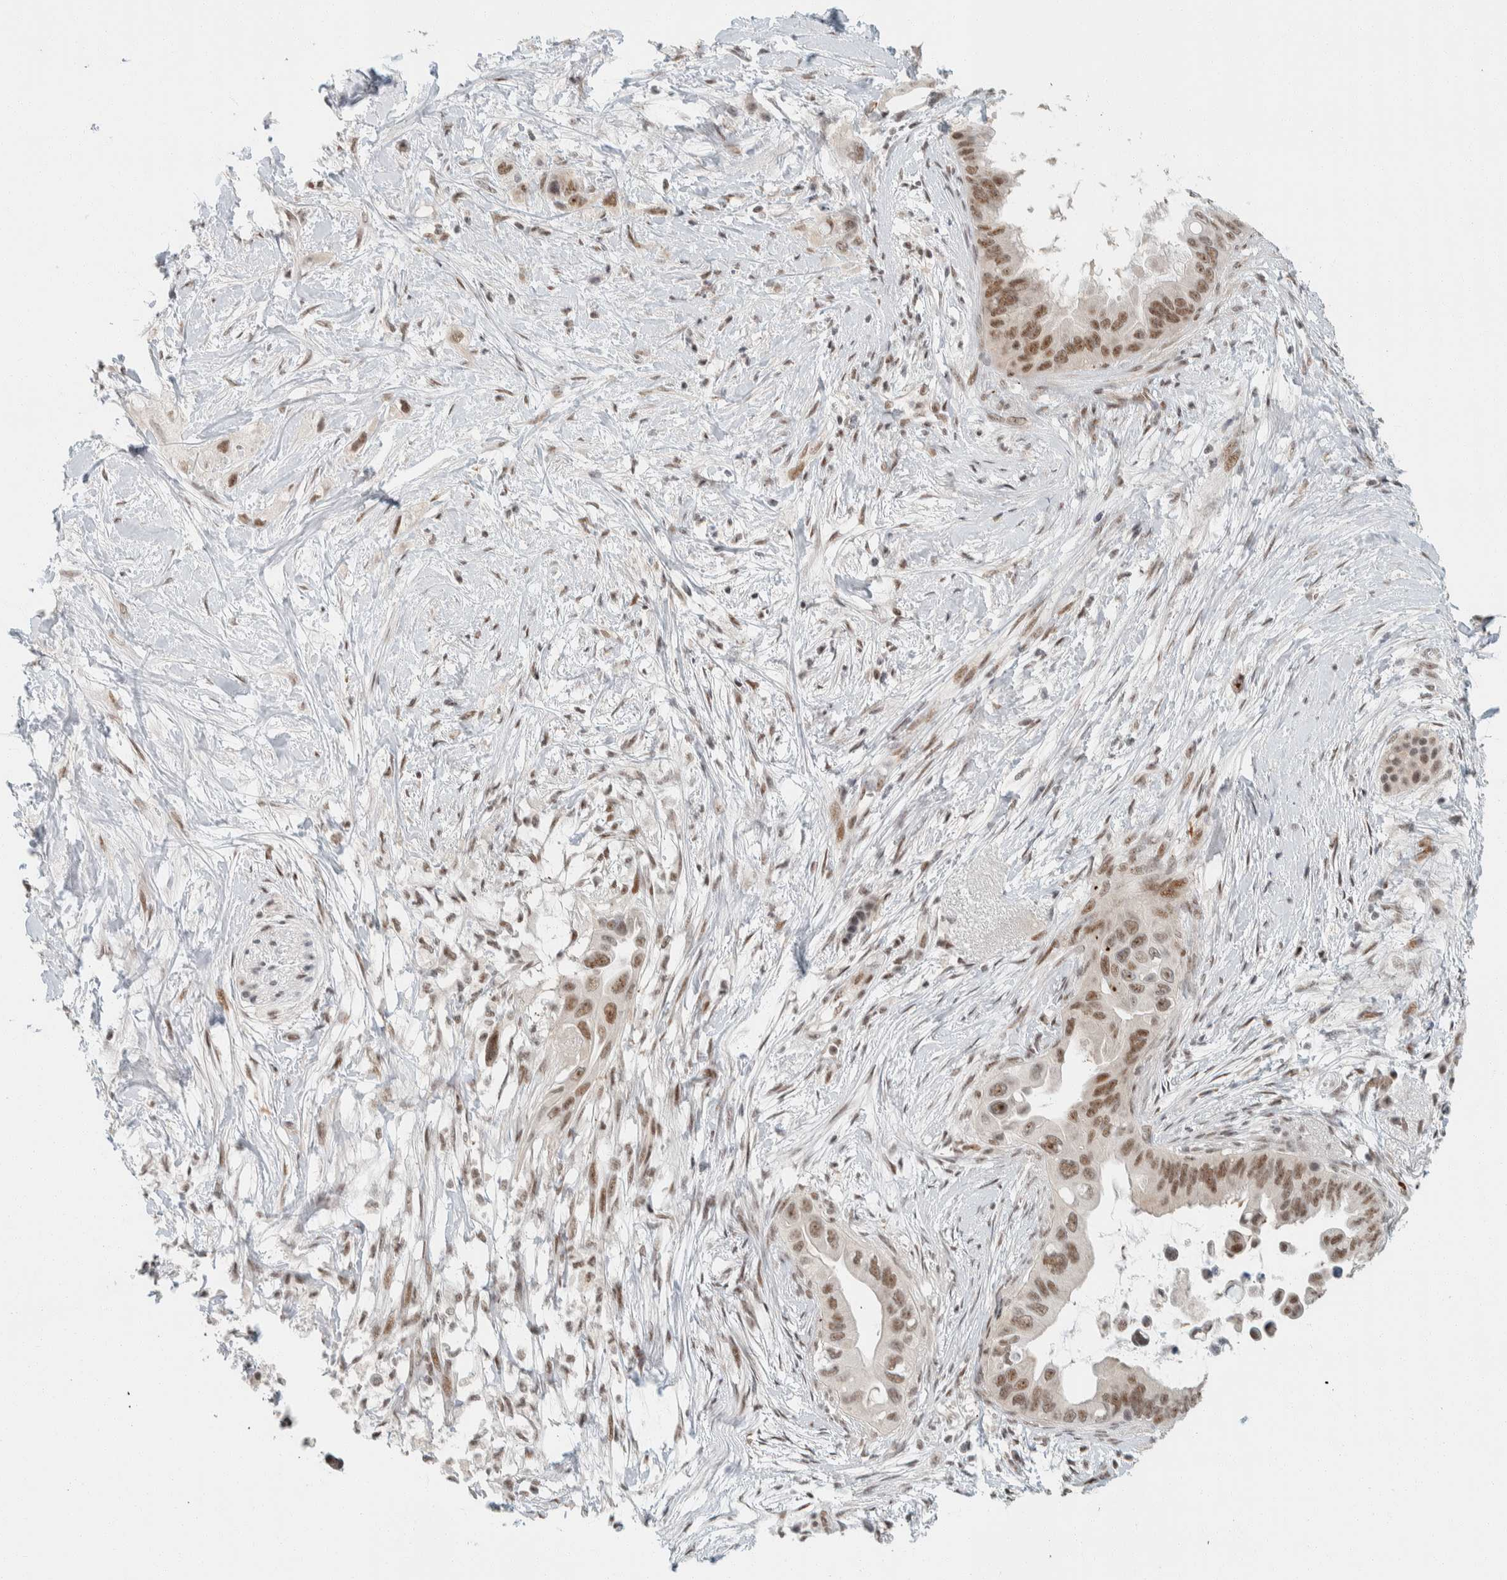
{"staining": {"intensity": "moderate", "quantity": ">75%", "location": "nuclear"}, "tissue": "pancreatic cancer", "cell_type": "Tumor cells", "image_type": "cancer", "snomed": [{"axis": "morphology", "description": "Adenocarcinoma, NOS"}, {"axis": "topography", "description": "Pancreas"}], "caption": "A micrograph showing moderate nuclear staining in approximately >75% of tumor cells in pancreatic cancer (adenocarcinoma), as visualized by brown immunohistochemical staining.", "gene": "ZBTB2", "patient": {"sex": "female", "age": 56}}